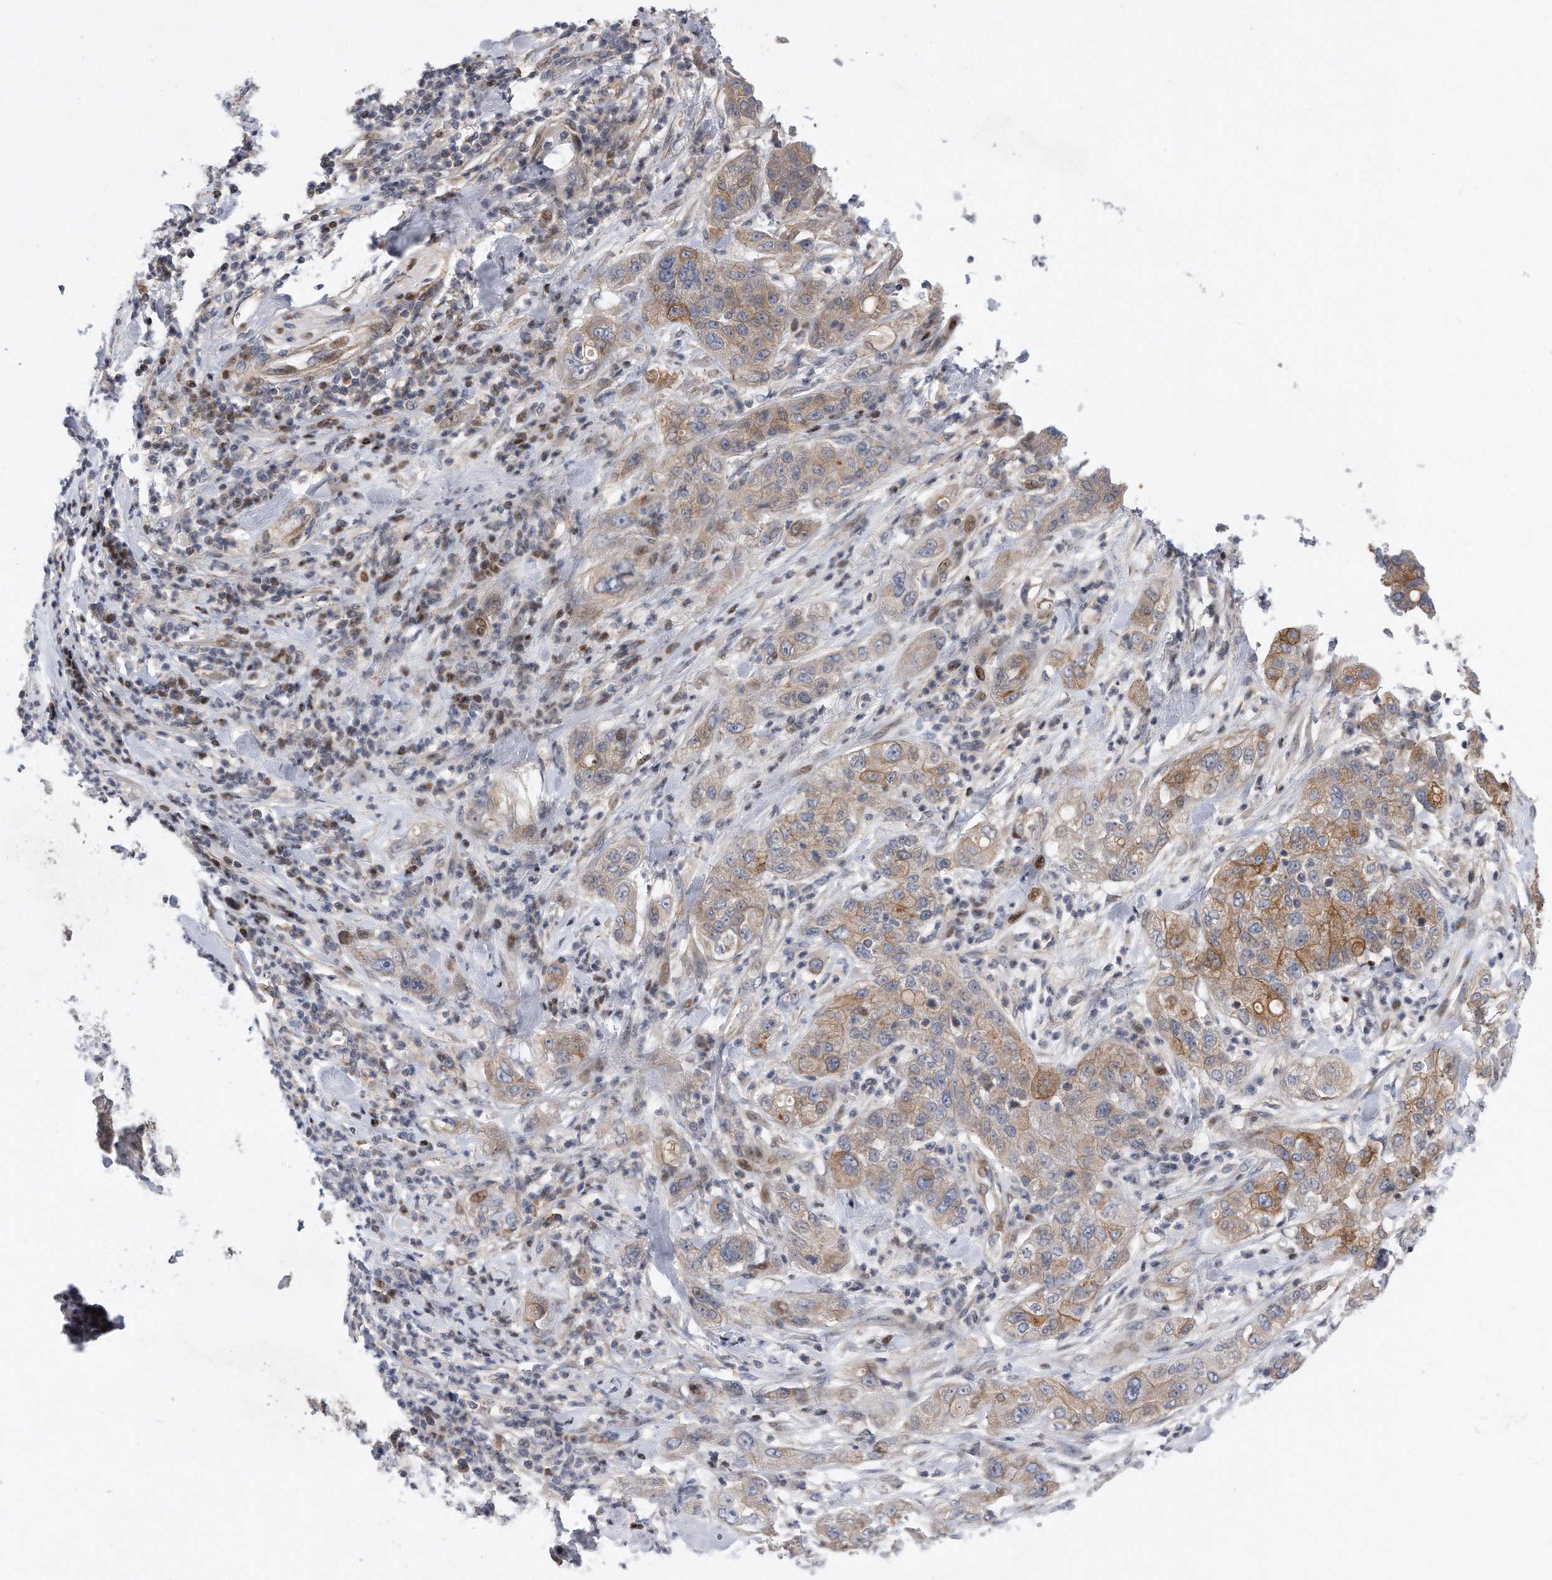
{"staining": {"intensity": "moderate", "quantity": "<25%", "location": "cytoplasmic/membranous"}, "tissue": "pancreatic cancer", "cell_type": "Tumor cells", "image_type": "cancer", "snomed": [{"axis": "morphology", "description": "Adenocarcinoma, NOS"}, {"axis": "topography", "description": "Pancreas"}], "caption": "About <25% of tumor cells in pancreatic adenocarcinoma demonstrate moderate cytoplasmic/membranous protein staining as visualized by brown immunohistochemical staining.", "gene": "CDH12", "patient": {"sex": "female", "age": 78}}